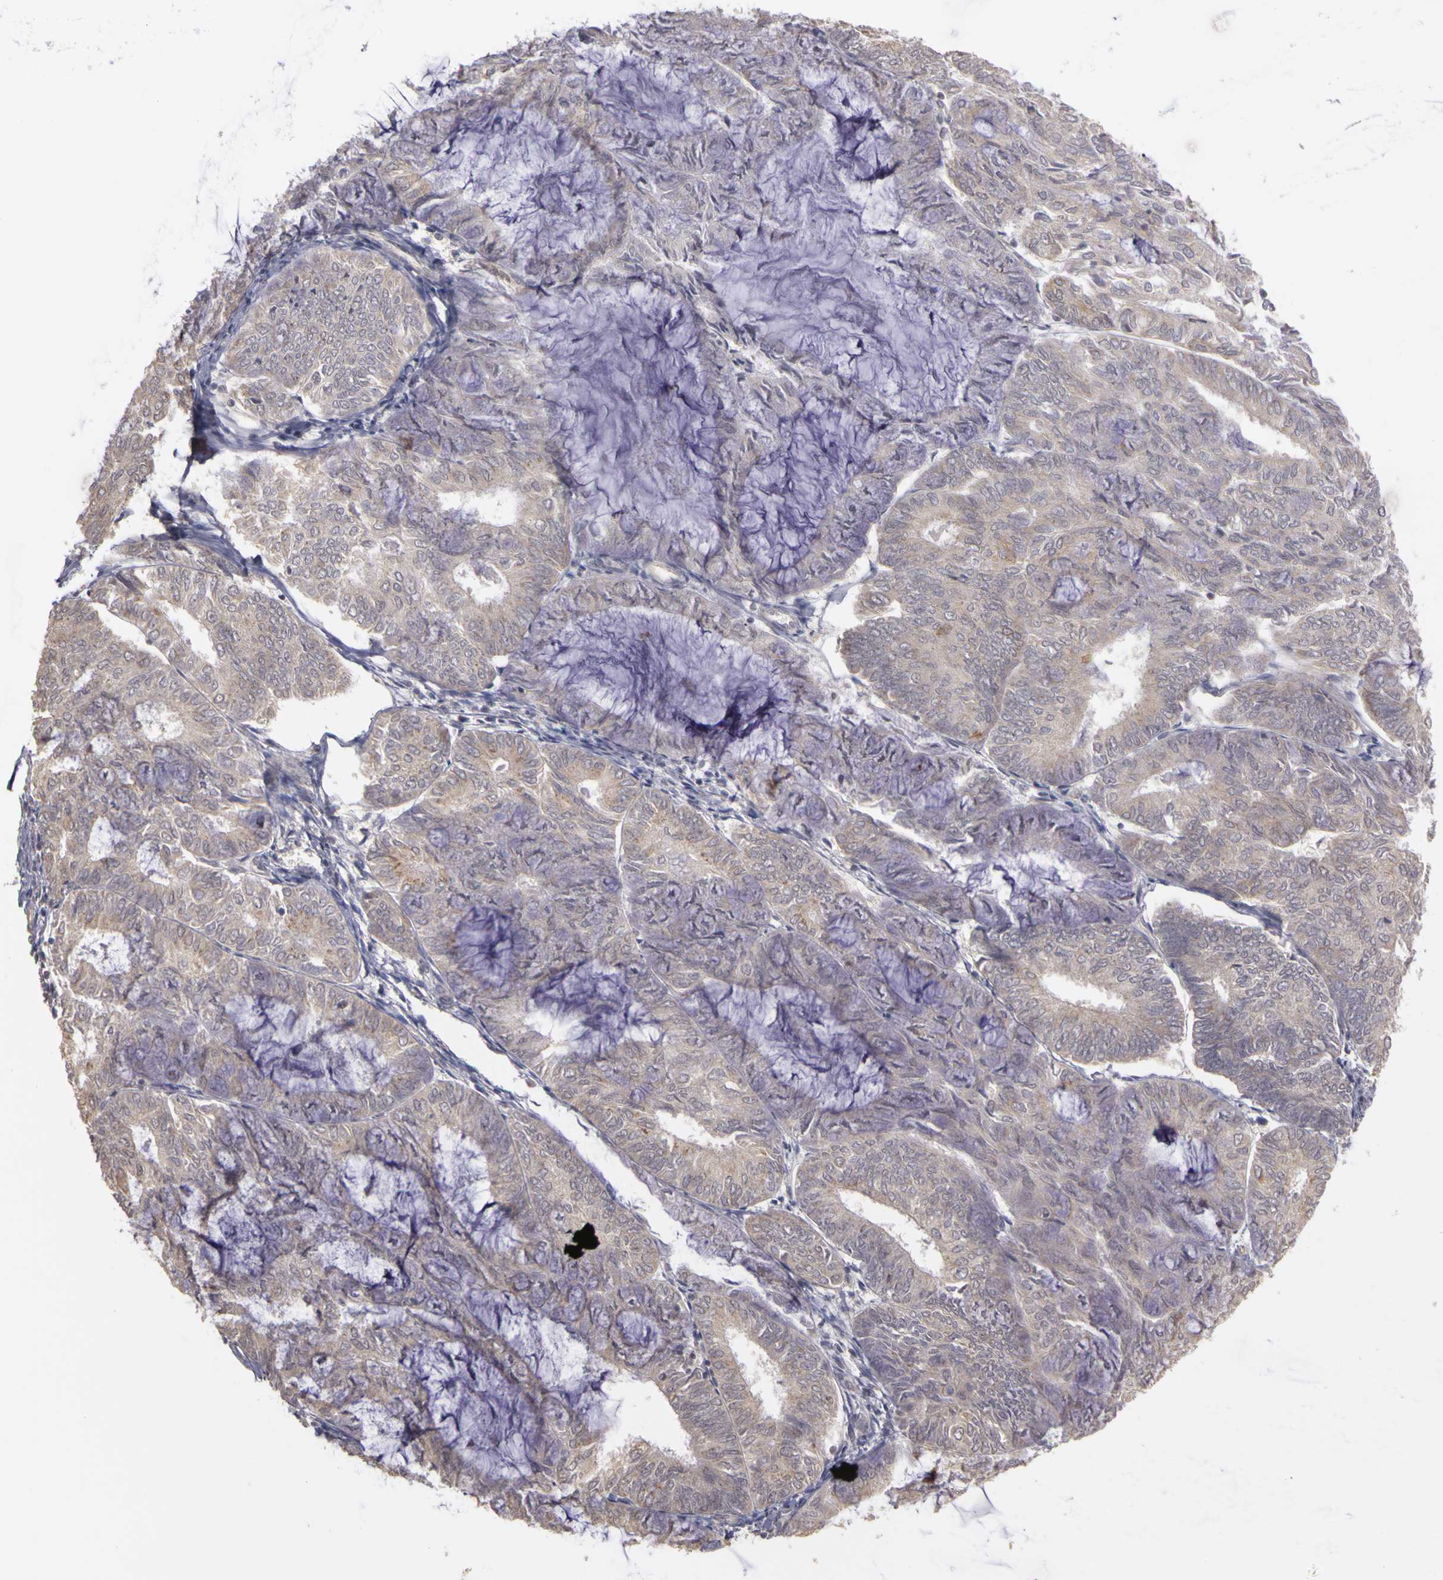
{"staining": {"intensity": "weak", "quantity": "<25%", "location": "cytoplasmic/membranous"}, "tissue": "endometrial cancer", "cell_type": "Tumor cells", "image_type": "cancer", "snomed": [{"axis": "morphology", "description": "Adenocarcinoma, NOS"}, {"axis": "topography", "description": "Endometrium"}], "caption": "High magnification brightfield microscopy of endometrial adenocarcinoma stained with DAB (brown) and counterstained with hematoxylin (blue): tumor cells show no significant positivity.", "gene": "FRMD7", "patient": {"sex": "female", "age": 59}}